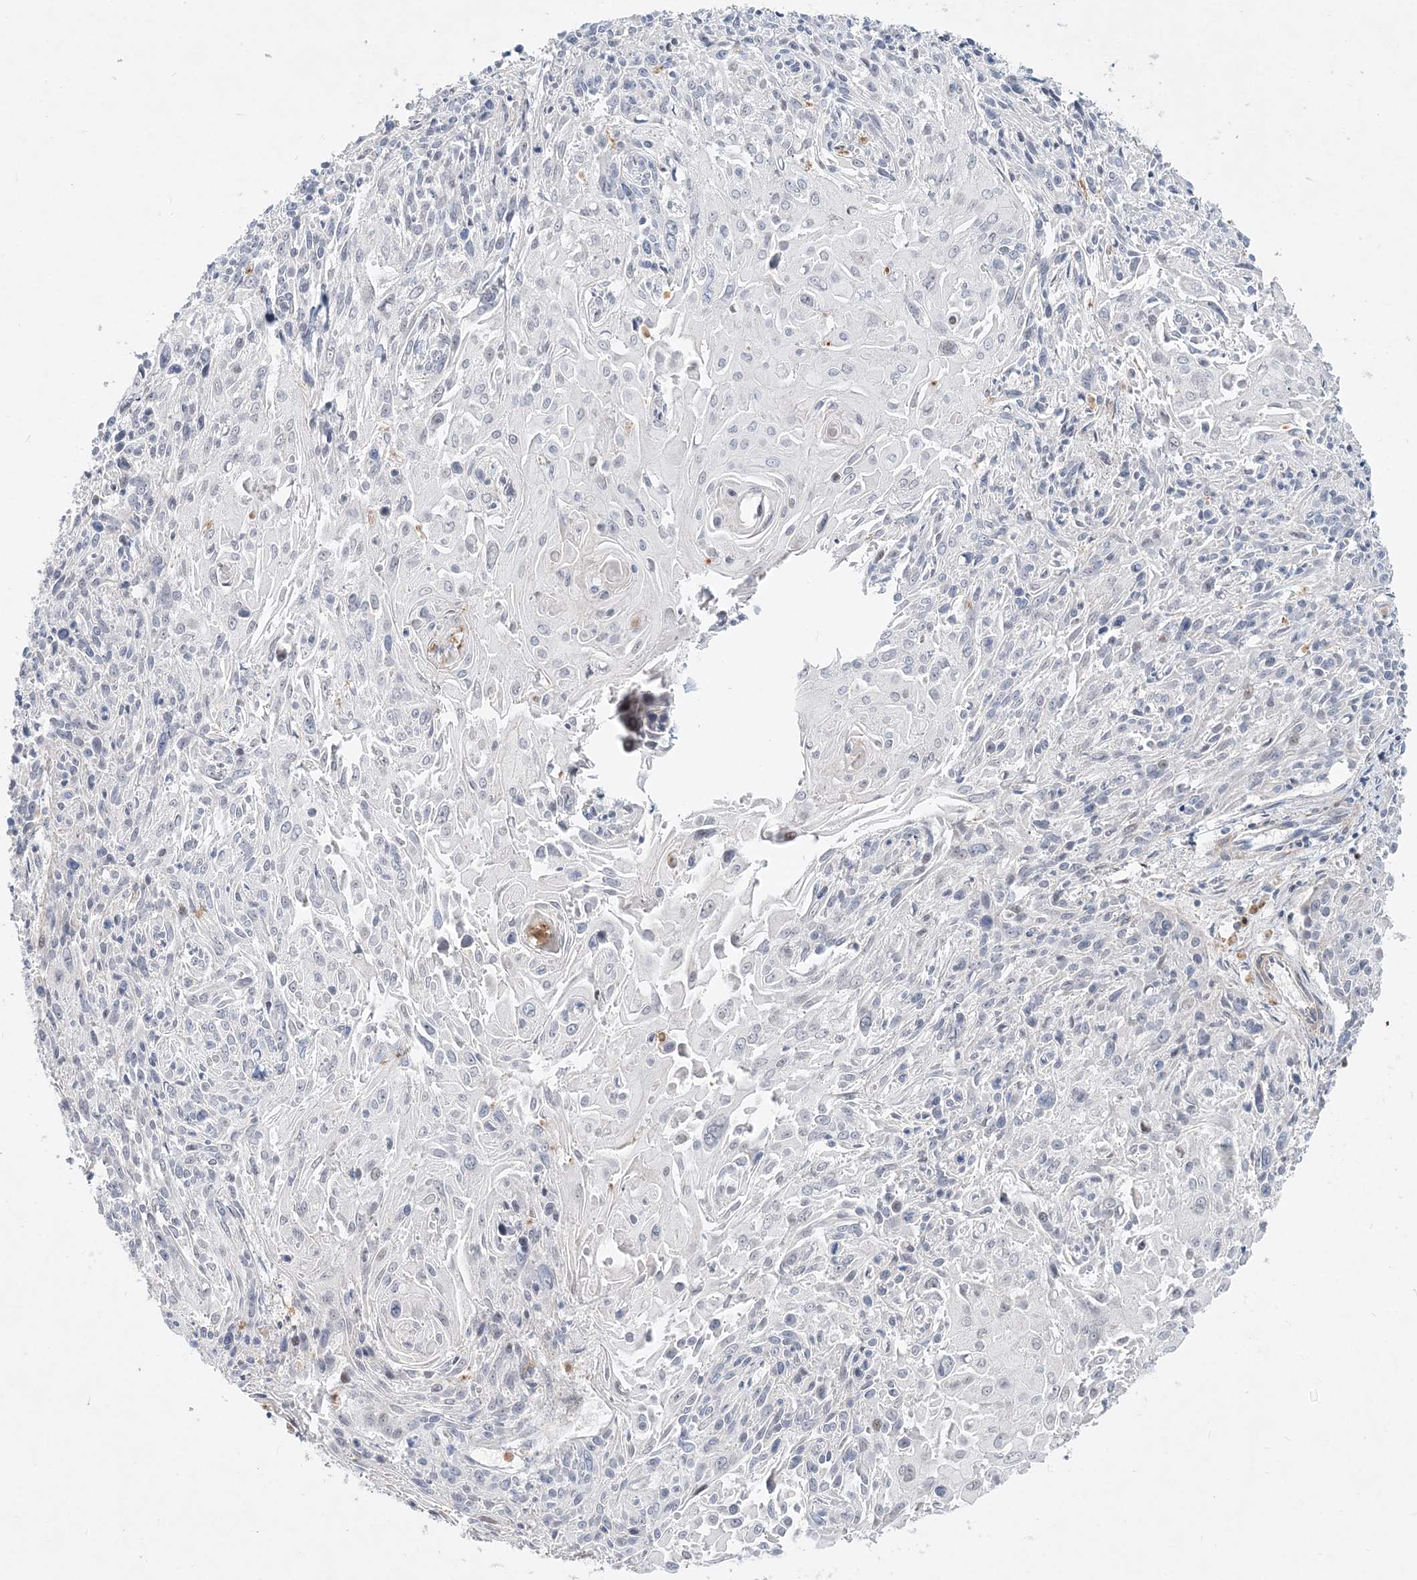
{"staining": {"intensity": "negative", "quantity": "none", "location": "none"}, "tissue": "cervical cancer", "cell_type": "Tumor cells", "image_type": "cancer", "snomed": [{"axis": "morphology", "description": "Squamous cell carcinoma, NOS"}, {"axis": "topography", "description": "Cervix"}], "caption": "This is an immunohistochemistry micrograph of cervical cancer. There is no expression in tumor cells.", "gene": "DNAH5", "patient": {"sex": "female", "age": 51}}